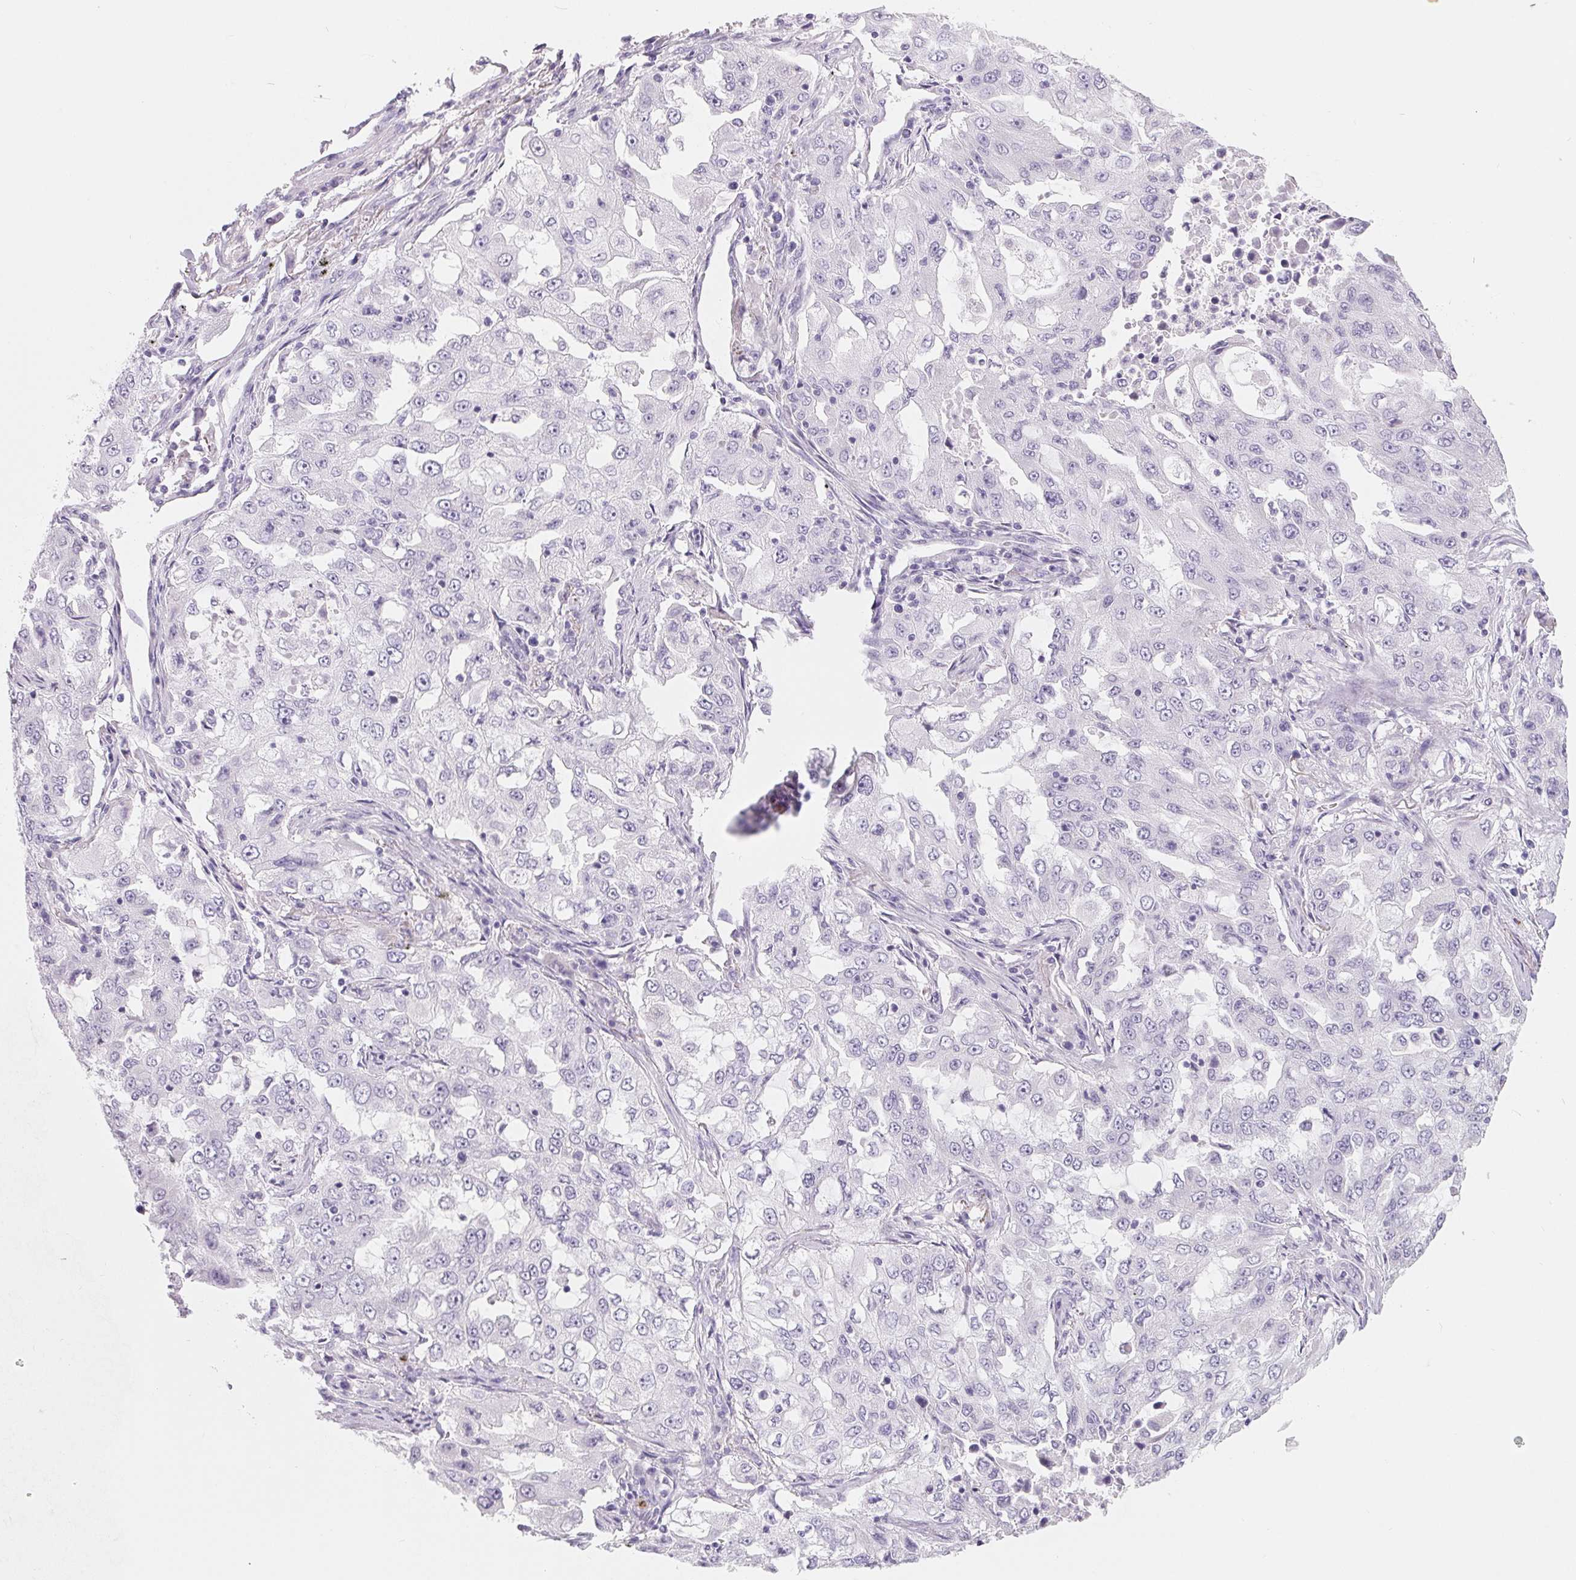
{"staining": {"intensity": "negative", "quantity": "none", "location": "none"}, "tissue": "lung cancer", "cell_type": "Tumor cells", "image_type": "cancer", "snomed": [{"axis": "morphology", "description": "Adenocarcinoma, NOS"}, {"axis": "topography", "description": "Lung"}], "caption": "High power microscopy micrograph of an IHC histopathology image of lung cancer, revealing no significant positivity in tumor cells.", "gene": "SPACA5B", "patient": {"sex": "female", "age": 61}}